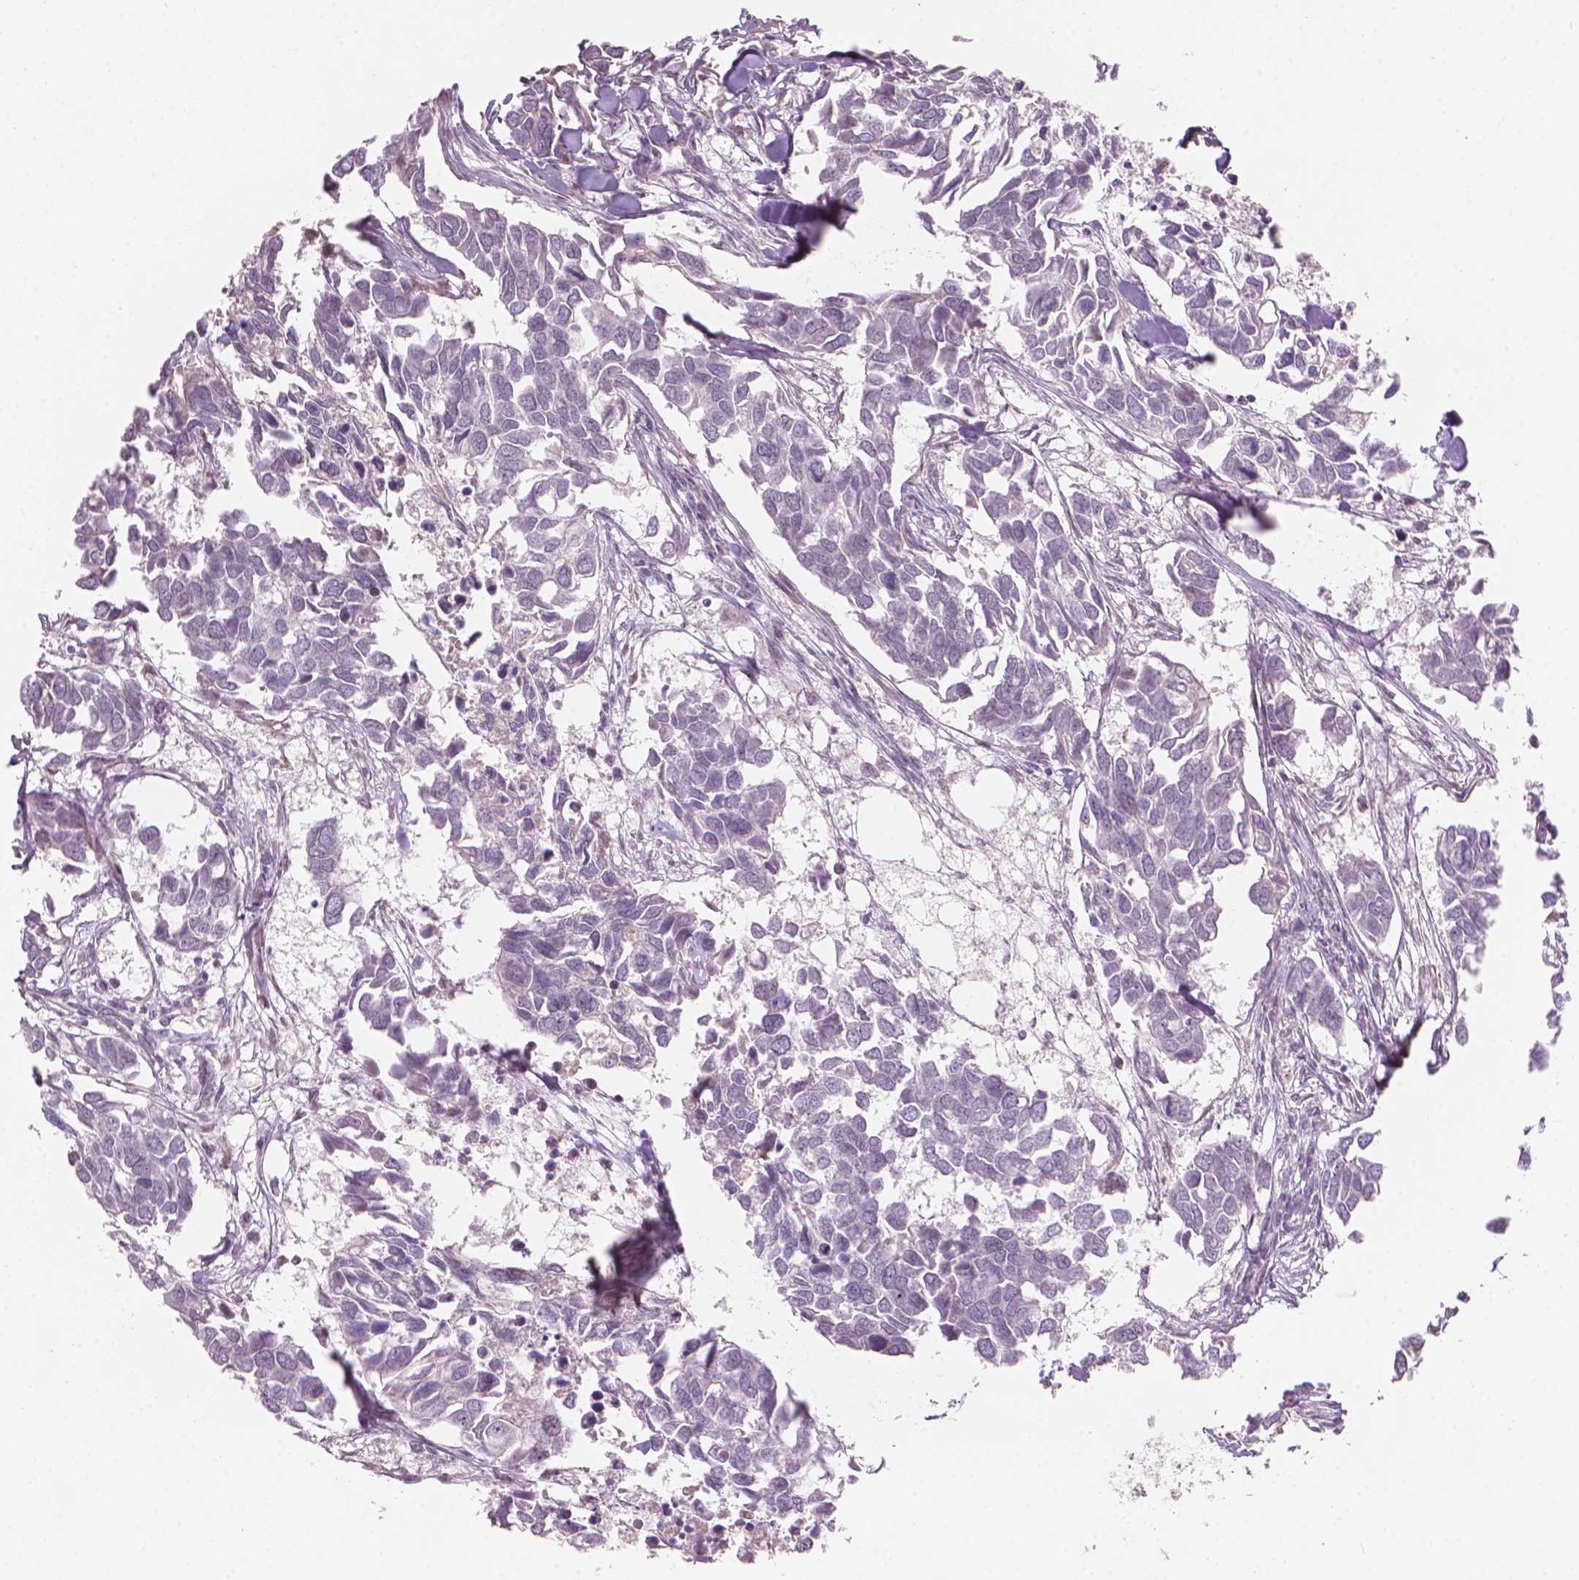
{"staining": {"intensity": "negative", "quantity": "none", "location": "none"}, "tissue": "breast cancer", "cell_type": "Tumor cells", "image_type": "cancer", "snomed": [{"axis": "morphology", "description": "Duct carcinoma"}, {"axis": "topography", "description": "Breast"}], "caption": "High power microscopy histopathology image of an IHC image of infiltrating ductal carcinoma (breast), revealing no significant expression in tumor cells.", "gene": "IFFO1", "patient": {"sex": "female", "age": 83}}